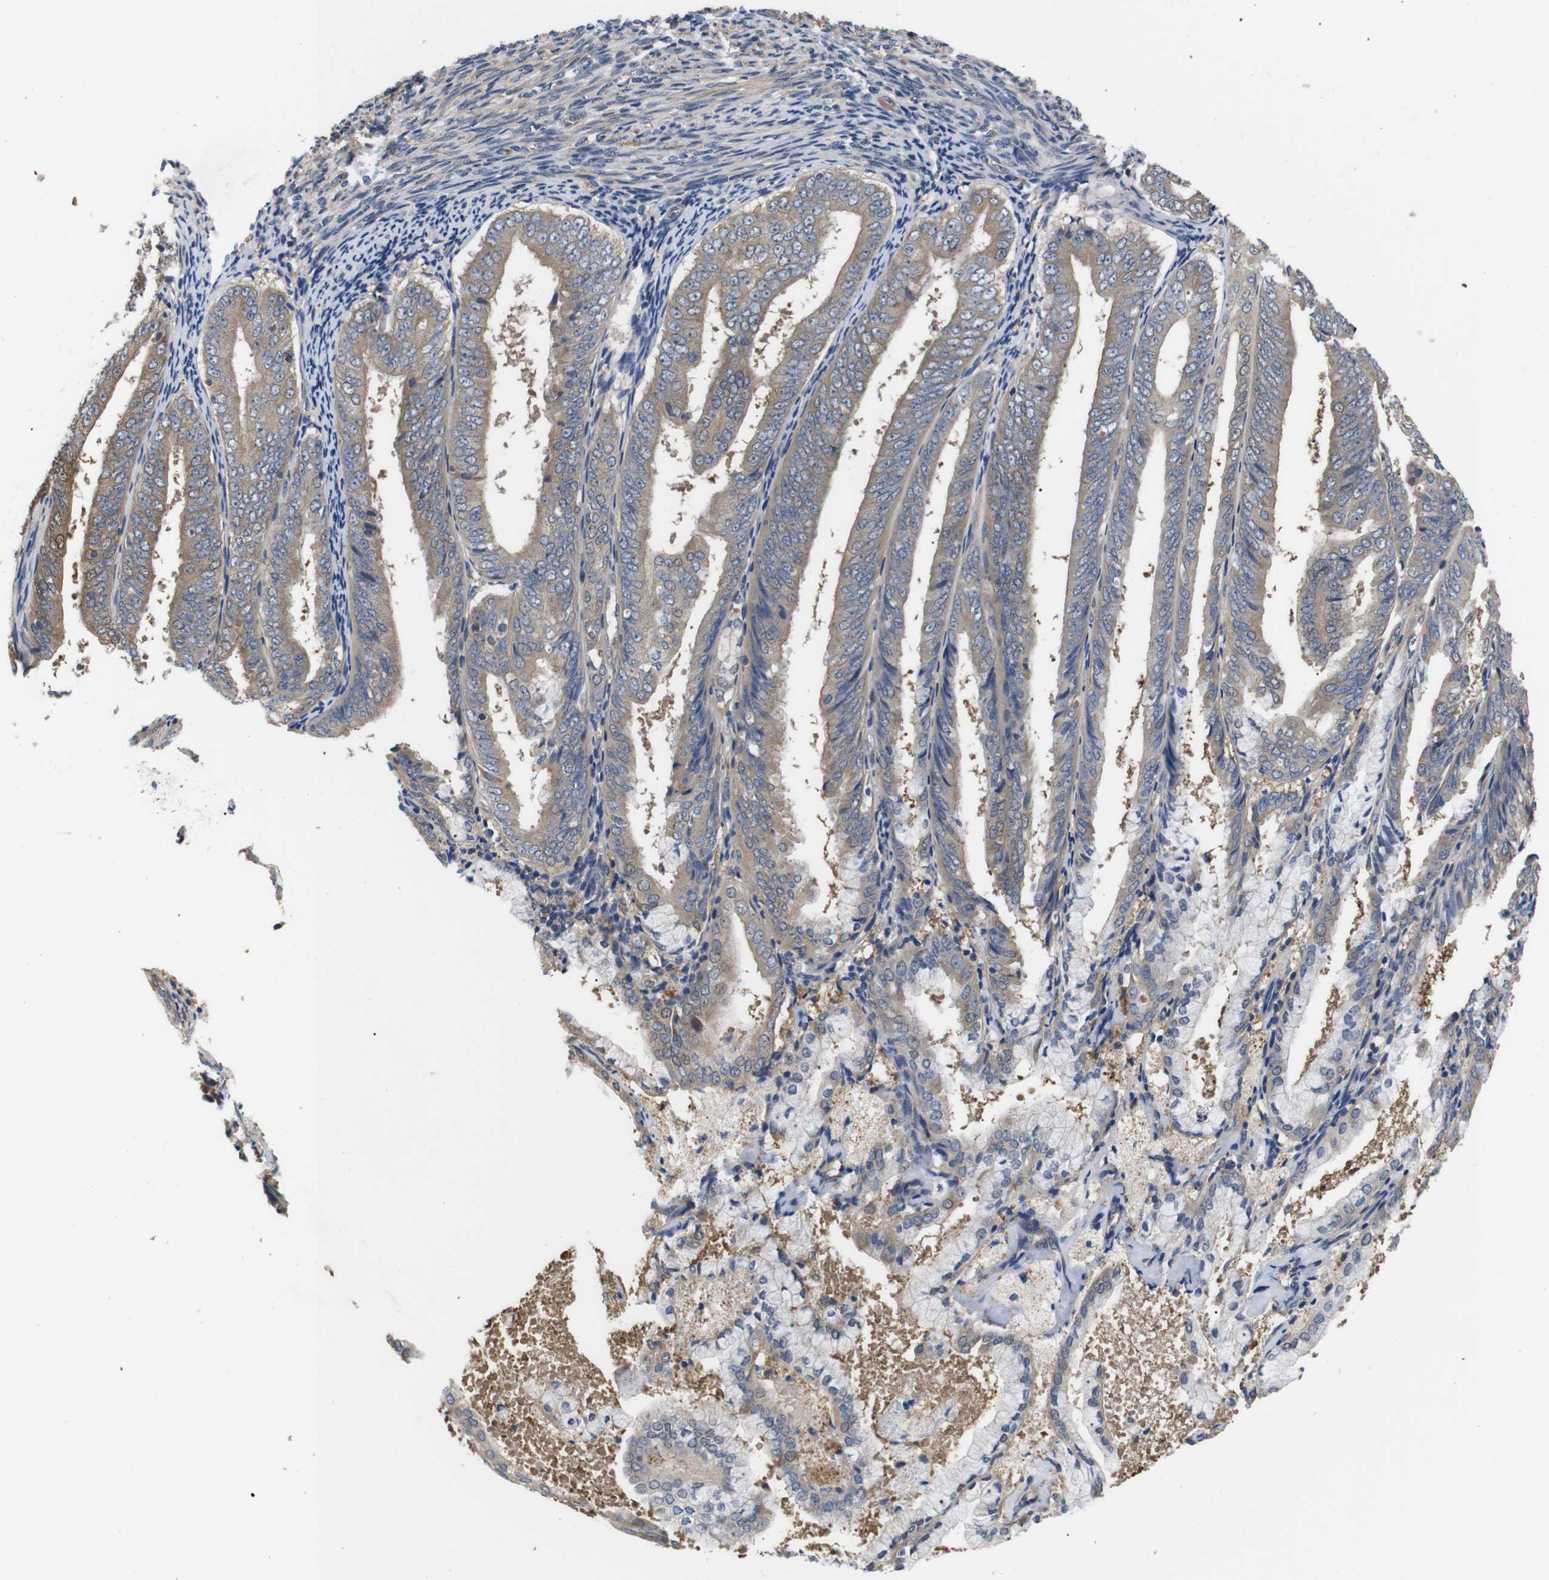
{"staining": {"intensity": "weak", "quantity": ">75%", "location": "cytoplasmic/membranous"}, "tissue": "endometrial cancer", "cell_type": "Tumor cells", "image_type": "cancer", "snomed": [{"axis": "morphology", "description": "Adenocarcinoma, NOS"}, {"axis": "topography", "description": "Endometrium"}], "caption": "Immunohistochemistry of endometrial cancer (adenocarcinoma) reveals low levels of weak cytoplasmic/membranous expression in about >75% of tumor cells.", "gene": "DDR1", "patient": {"sex": "female", "age": 63}}